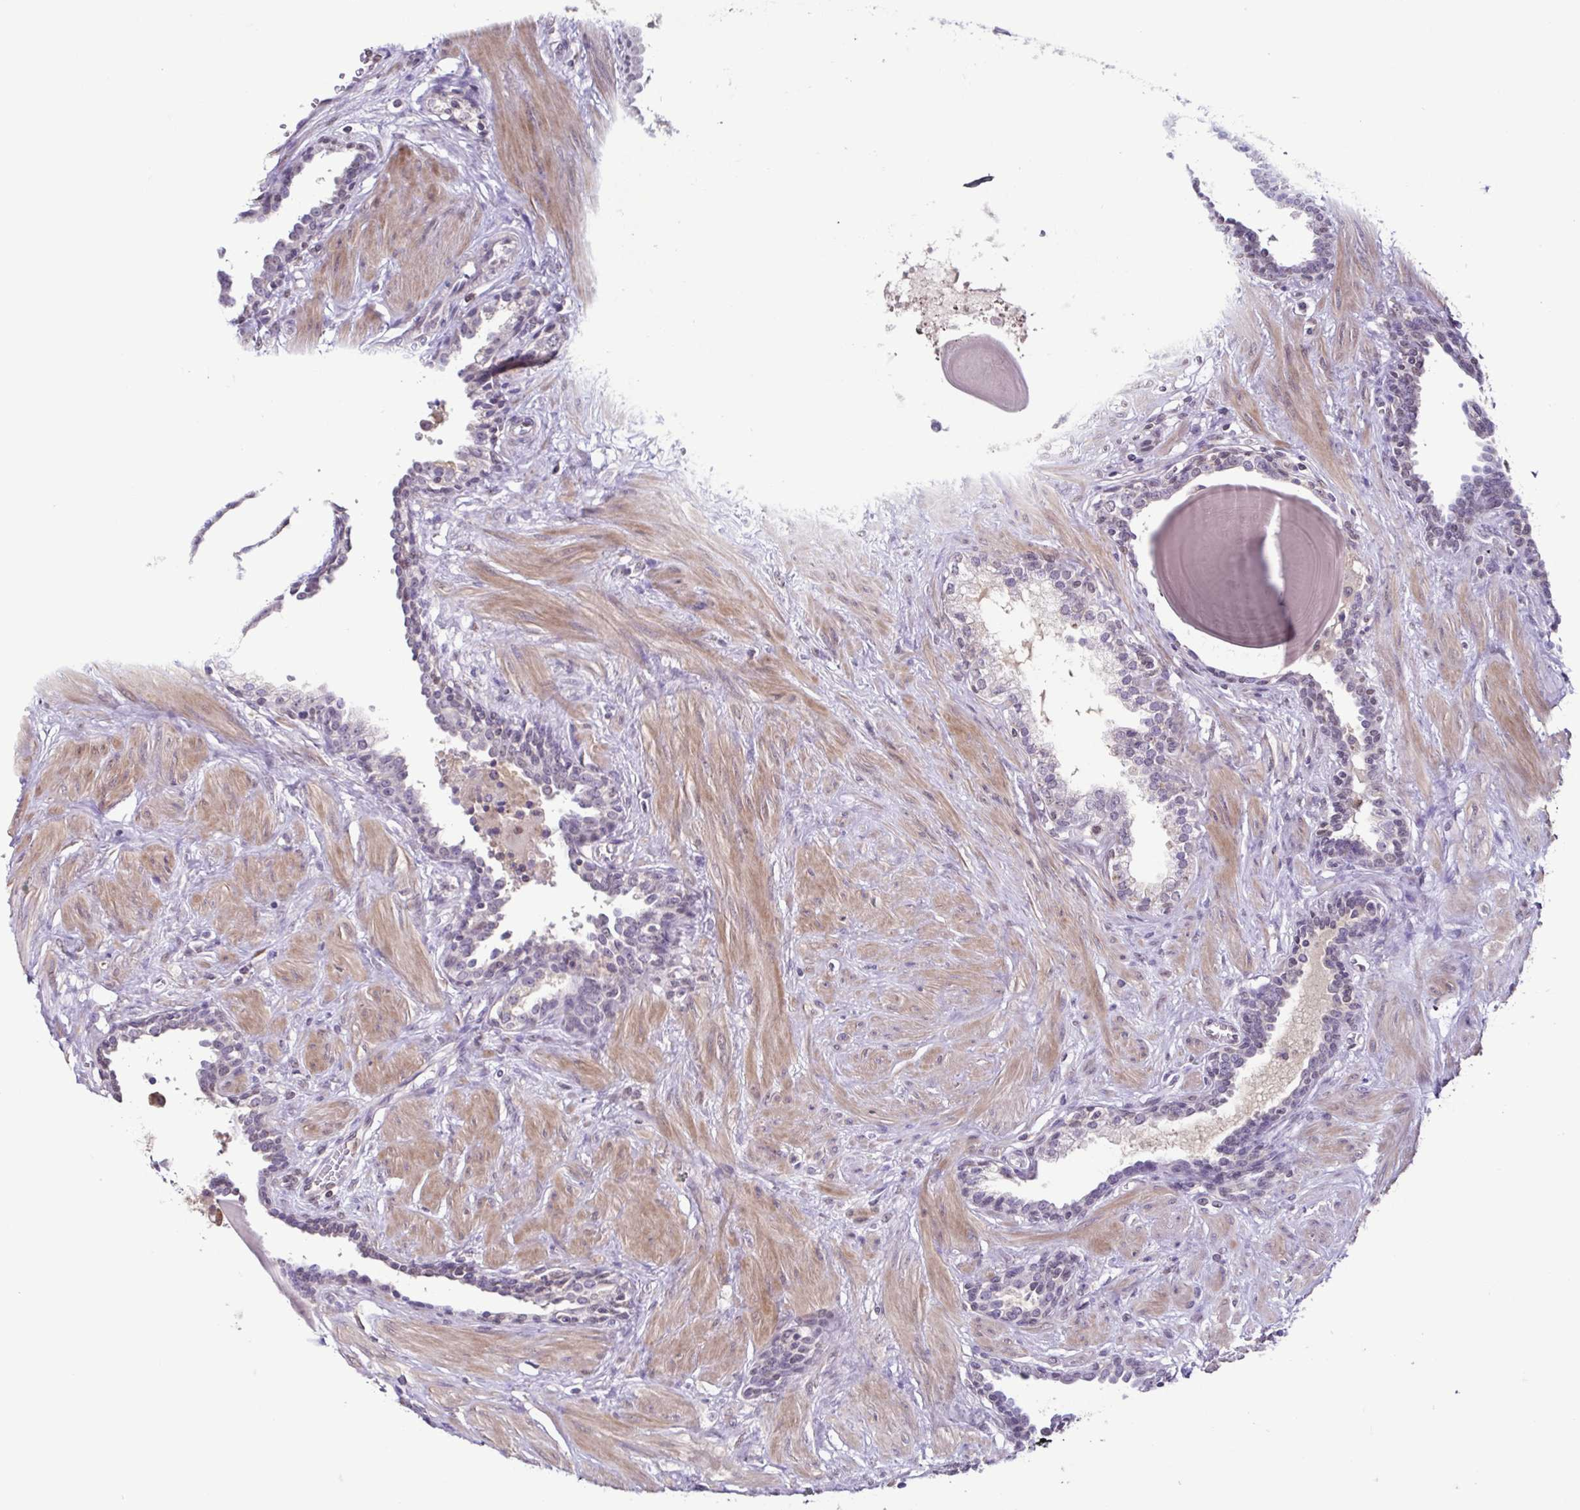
{"staining": {"intensity": "weak", "quantity": "<25%", "location": "nuclear"}, "tissue": "prostate", "cell_type": "Glandular cells", "image_type": "normal", "snomed": [{"axis": "morphology", "description": "Normal tissue, NOS"}, {"axis": "topography", "description": "Prostate"}], "caption": "Immunohistochemical staining of benign human prostate shows no significant staining in glandular cells. The staining was performed using DAB (3,3'-diaminobenzidine) to visualize the protein expression in brown, while the nuclei were stained in blue with hematoxylin (Magnification: 20x).", "gene": "ACTRT3", "patient": {"sex": "male", "age": 55}}